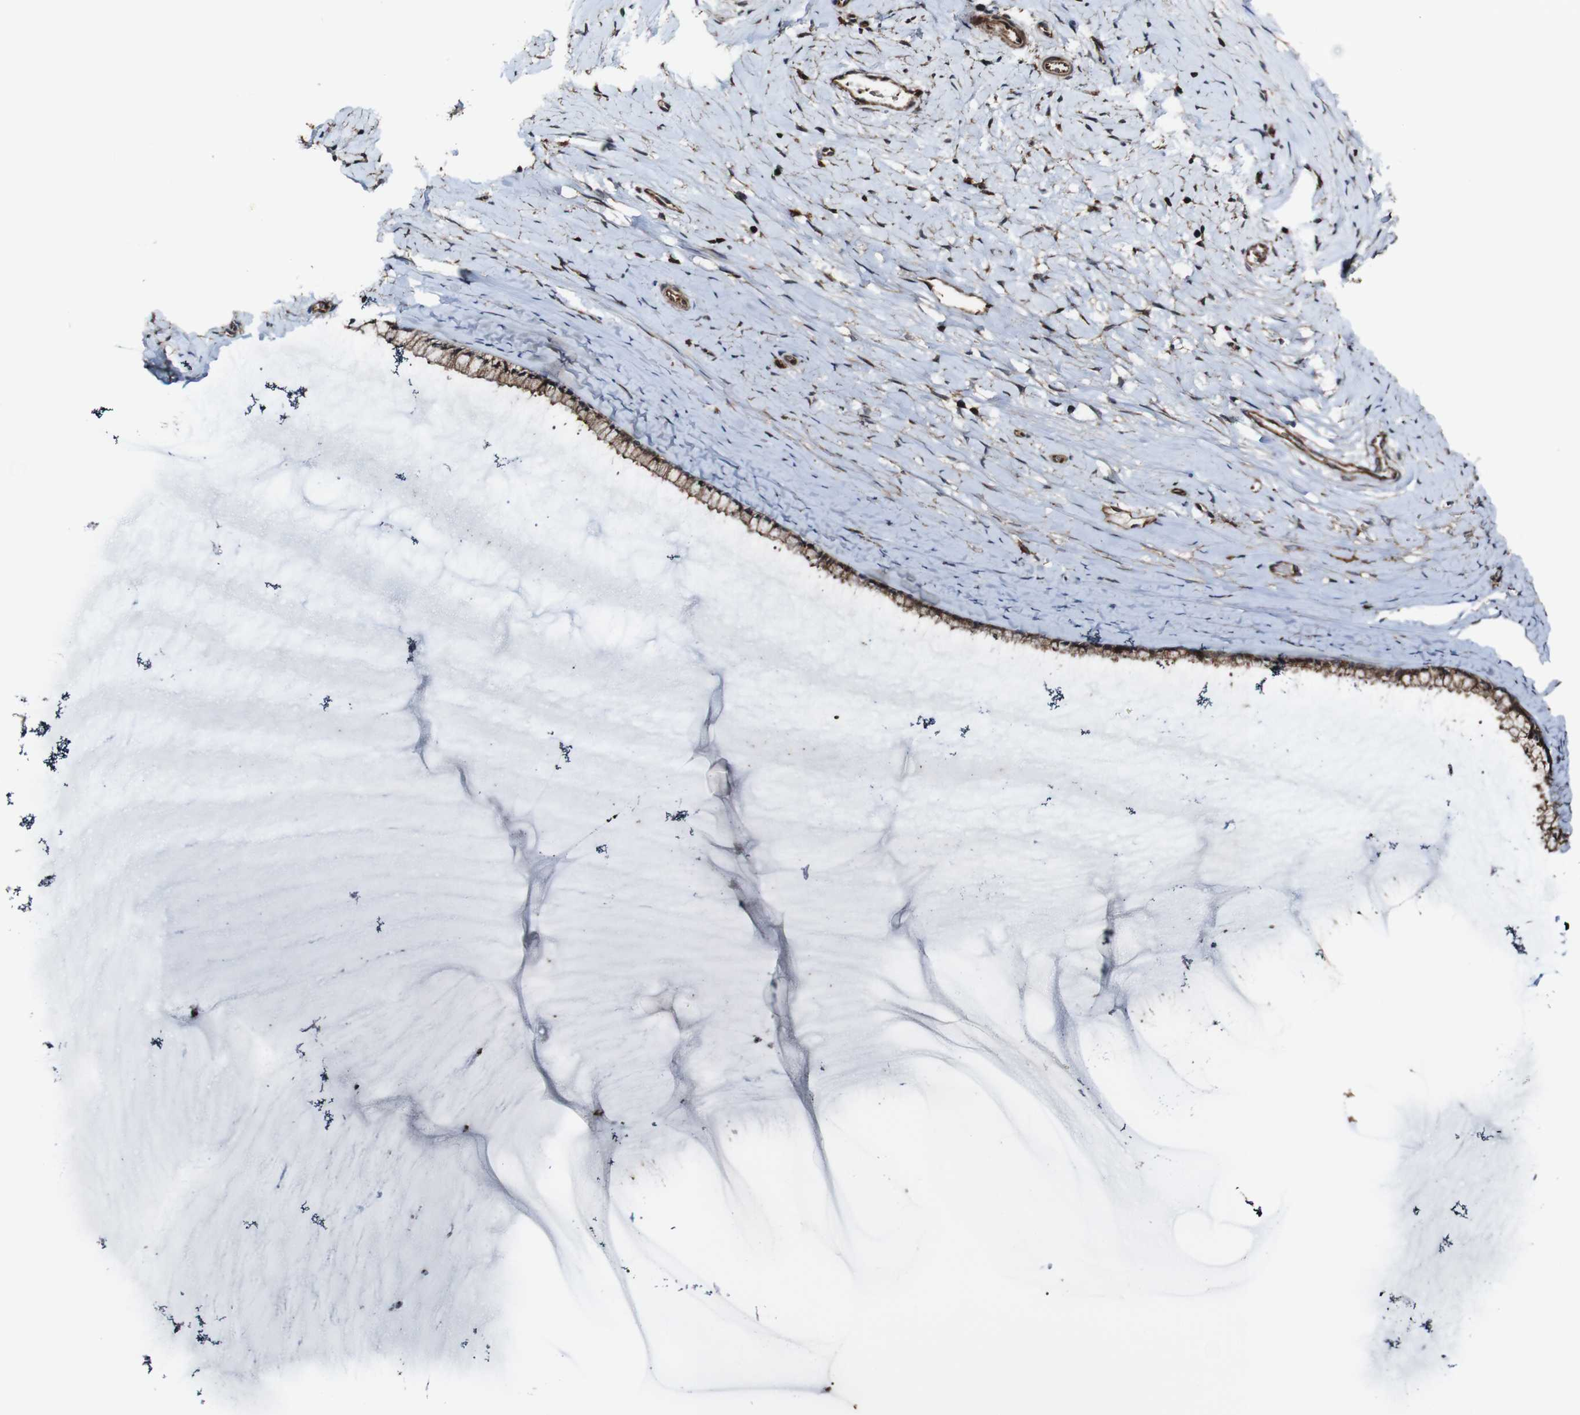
{"staining": {"intensity": "moderate", "quantity": ">75%", "location": "cytoplasmic/membranous"}, "tissue": "cervix", "cell_type": "Glandular cells", "image_type": "normal", "snomed": [{"axis": "morphology", "description": "Normal tissue, NOS"}, {"axis": "topography", "description": "Cervix"}], "caption": "A medium amount of moderate cytoplasmic/membranous expression is present in approximately >75% of glandular cells in normal cervix. The staining was performed using DAB, with brown indicating positive protein expression. Nuclei are stained blue with hematoxylin.", "gene": "TNIK", "patient": {"sex": "female", "age": 39}}